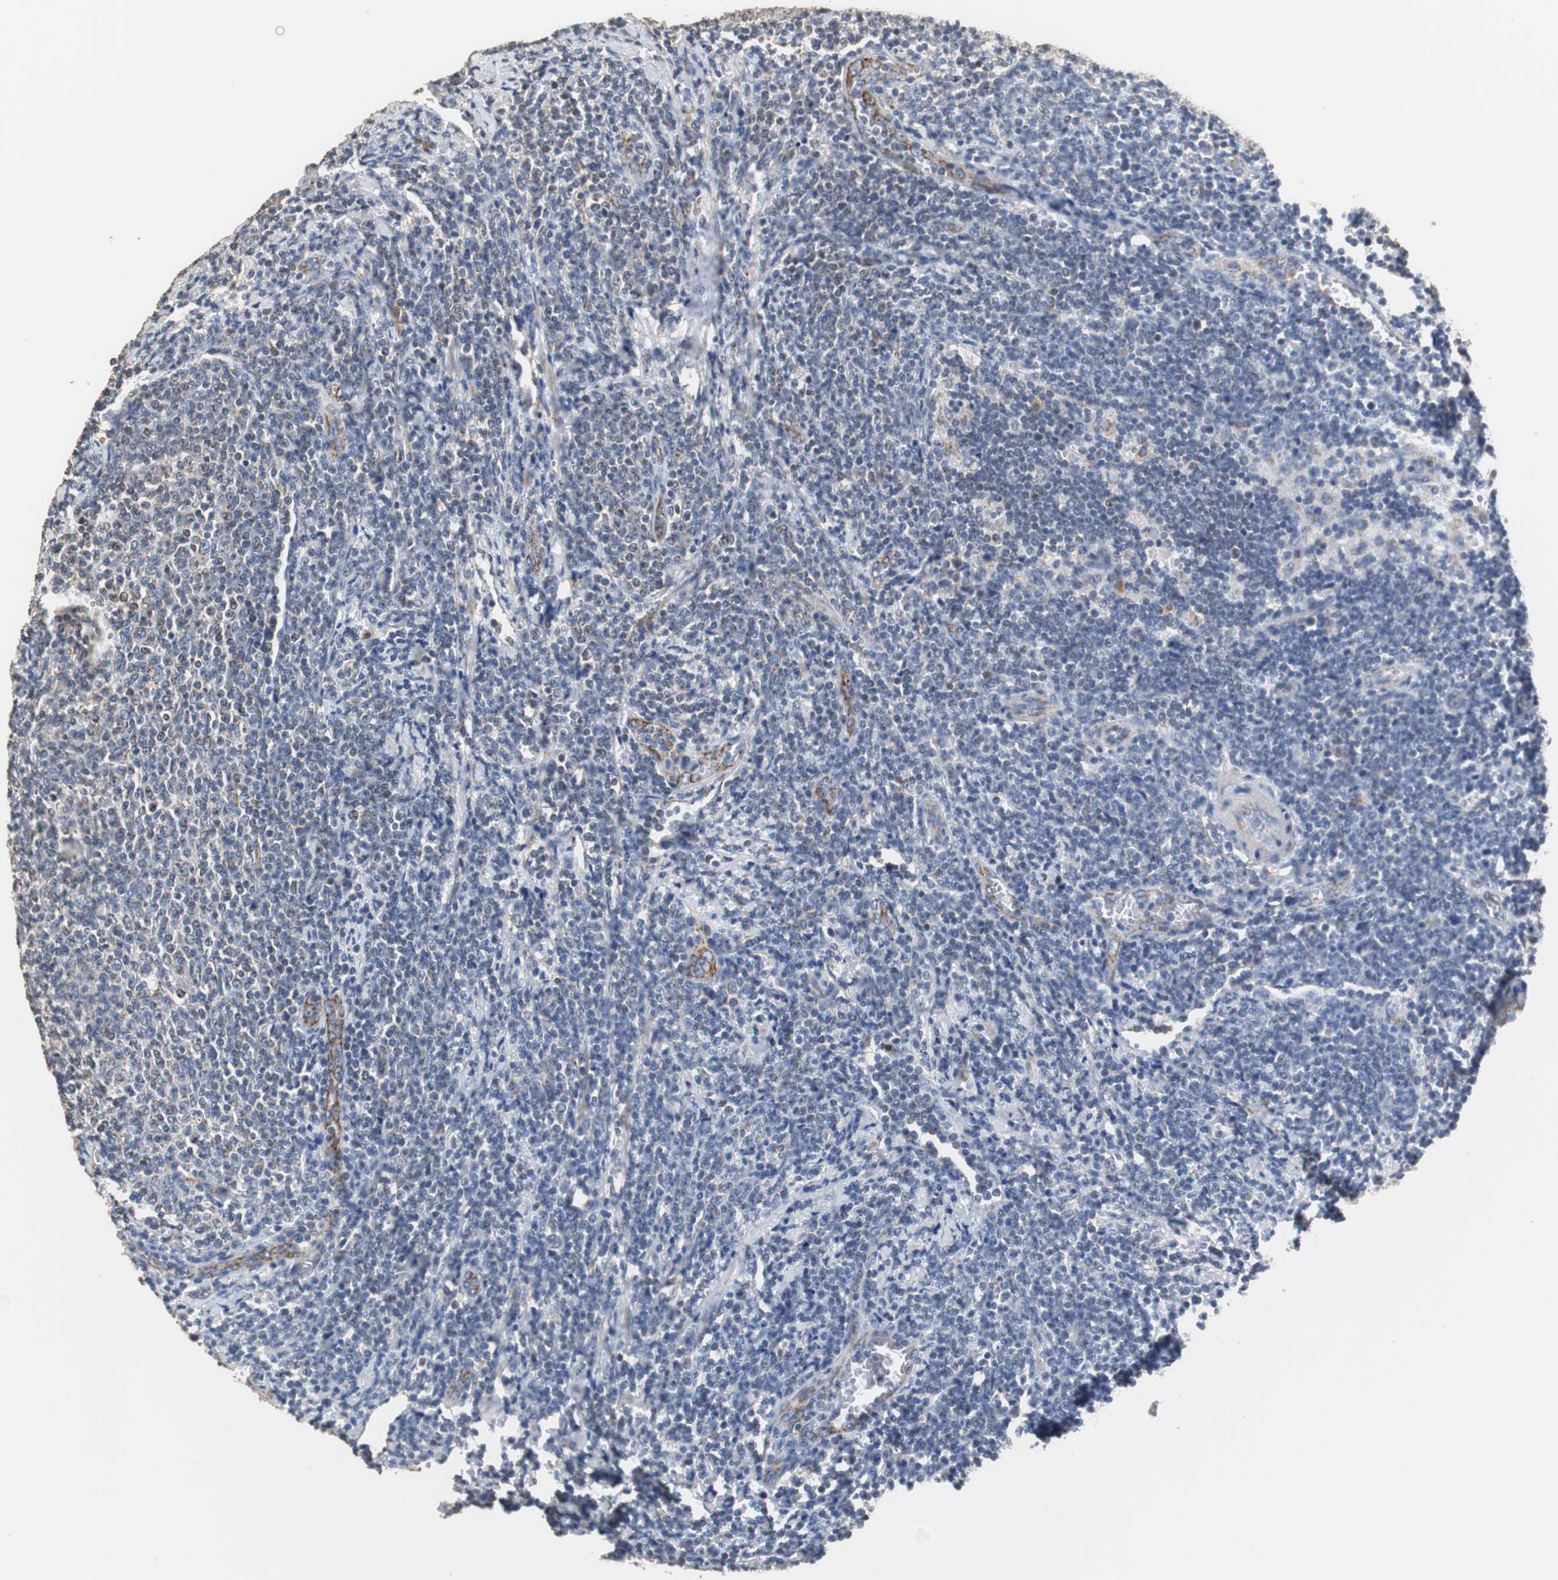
{"staining": {"intensity": "negative", "quantity": "none", "location": "none"}, "tissue": "lymphoma", "cell_type": "Tumor cells", "image_type": "cancer", "snomed": [{"axis": "morphology", "description": "Malignant lymphoma, non-Hodgkin's type, Low grade"}, {"axis": "topography", "description": "Lymph node"}], "caption": "Tumor cells are negative for protein expression in human malignant lymphoma, non-Hodgkin's type (low-grade).", "gene": "HMGCL", "patient": {"sex": "male", "age": 66}}